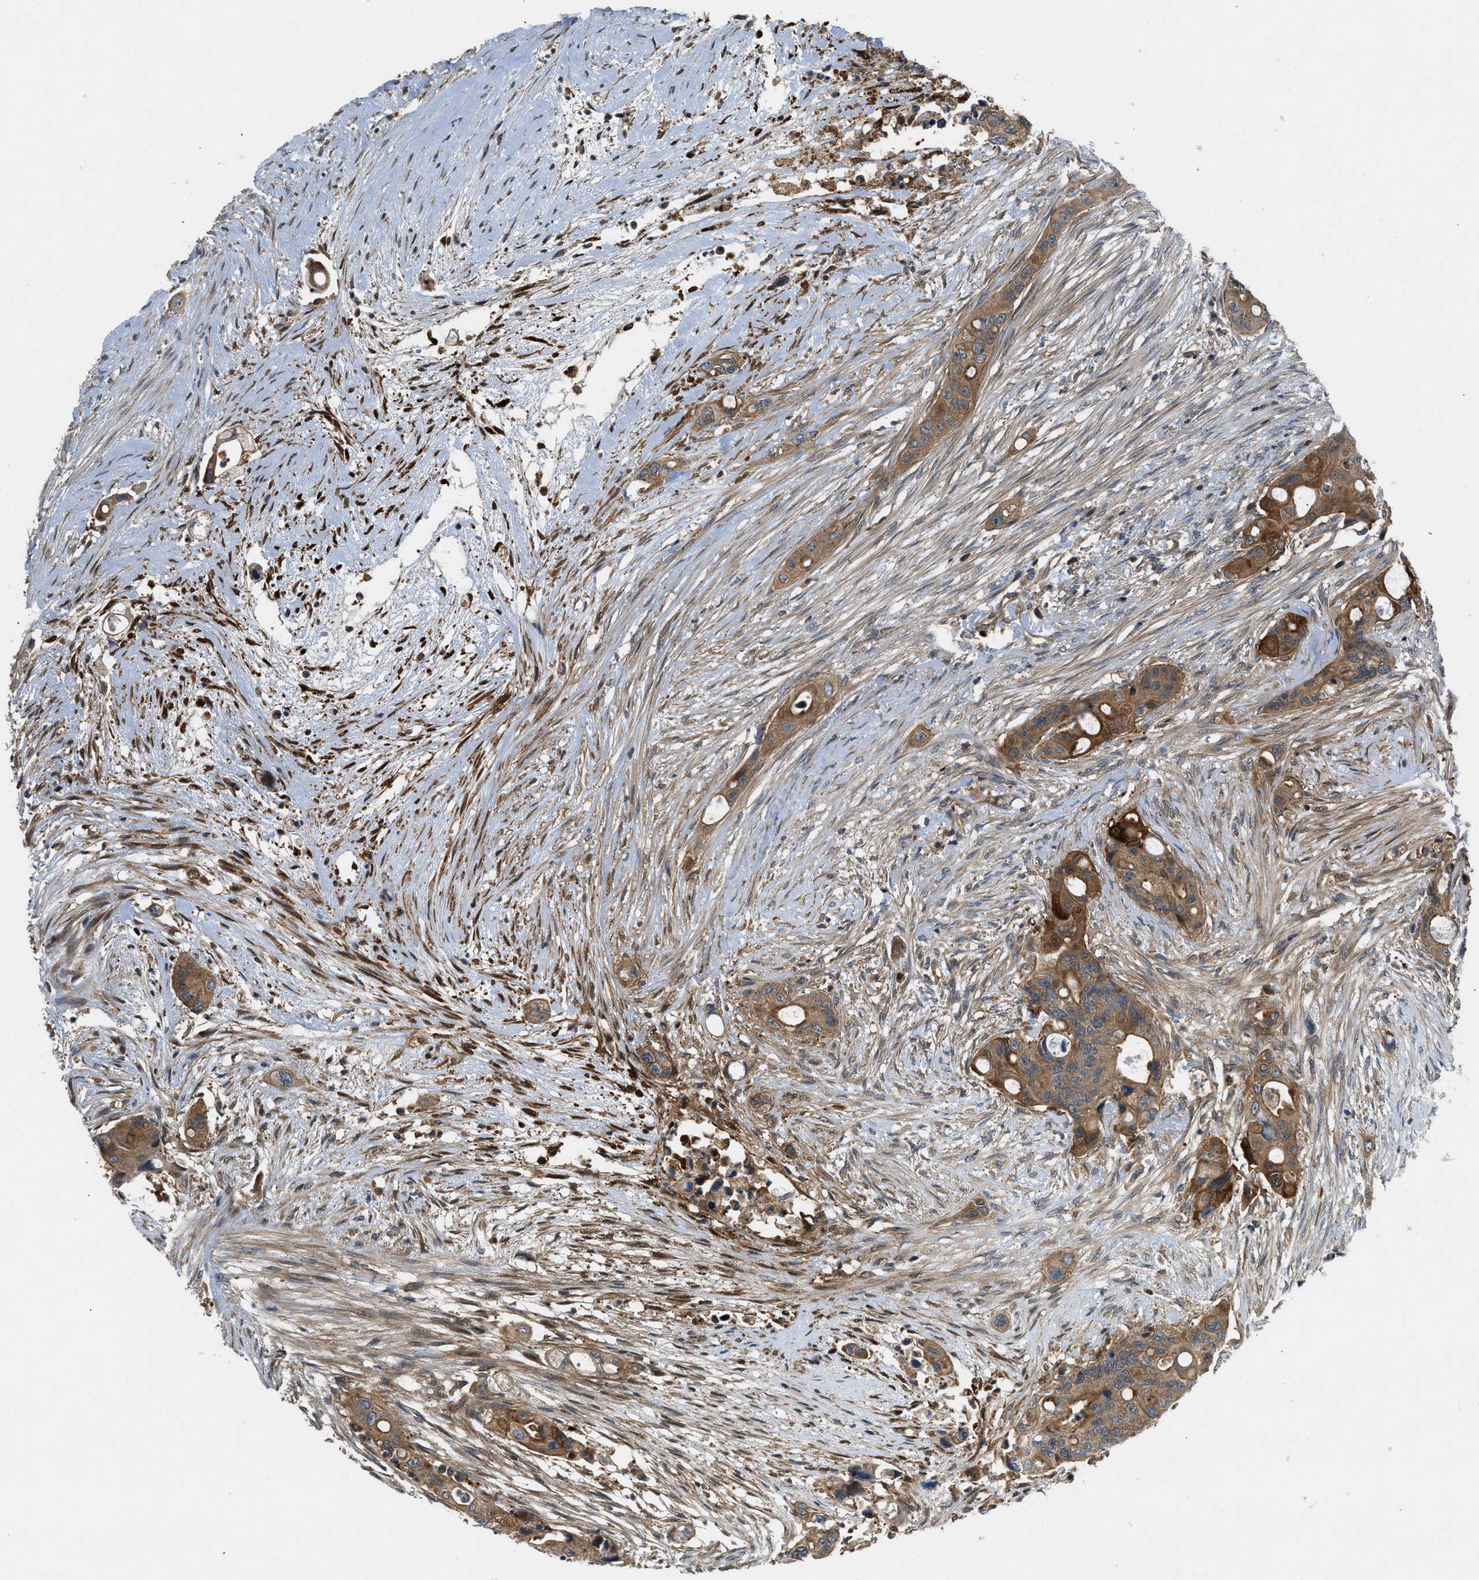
{"staining": {"intensity": "moderate", "quantity": ">75%", "location": "cytoplasmic/membranous"}, "tissue": "colorectal cancer", "cell_type": "Tumor cells", "image_type": "cancer", "snomed": [{"axis": "morphology", "description": "Adenocarcinoma, NOS"}, {"axis": "topography", "description": "Colon"}], "caption": "IHC photomicrograph of neoplastic tissue: human adenocarcinoma (colorectal) stained using immunohistochemistry exhibits medium levels of moderate protein expression localized specifically in the cytoplasmic/membranous of tumor cells, appearing as a cytoplasmic/membranous brown color.", "gene": "GPR31", "patient": {"sex": "female", "age": 57}}